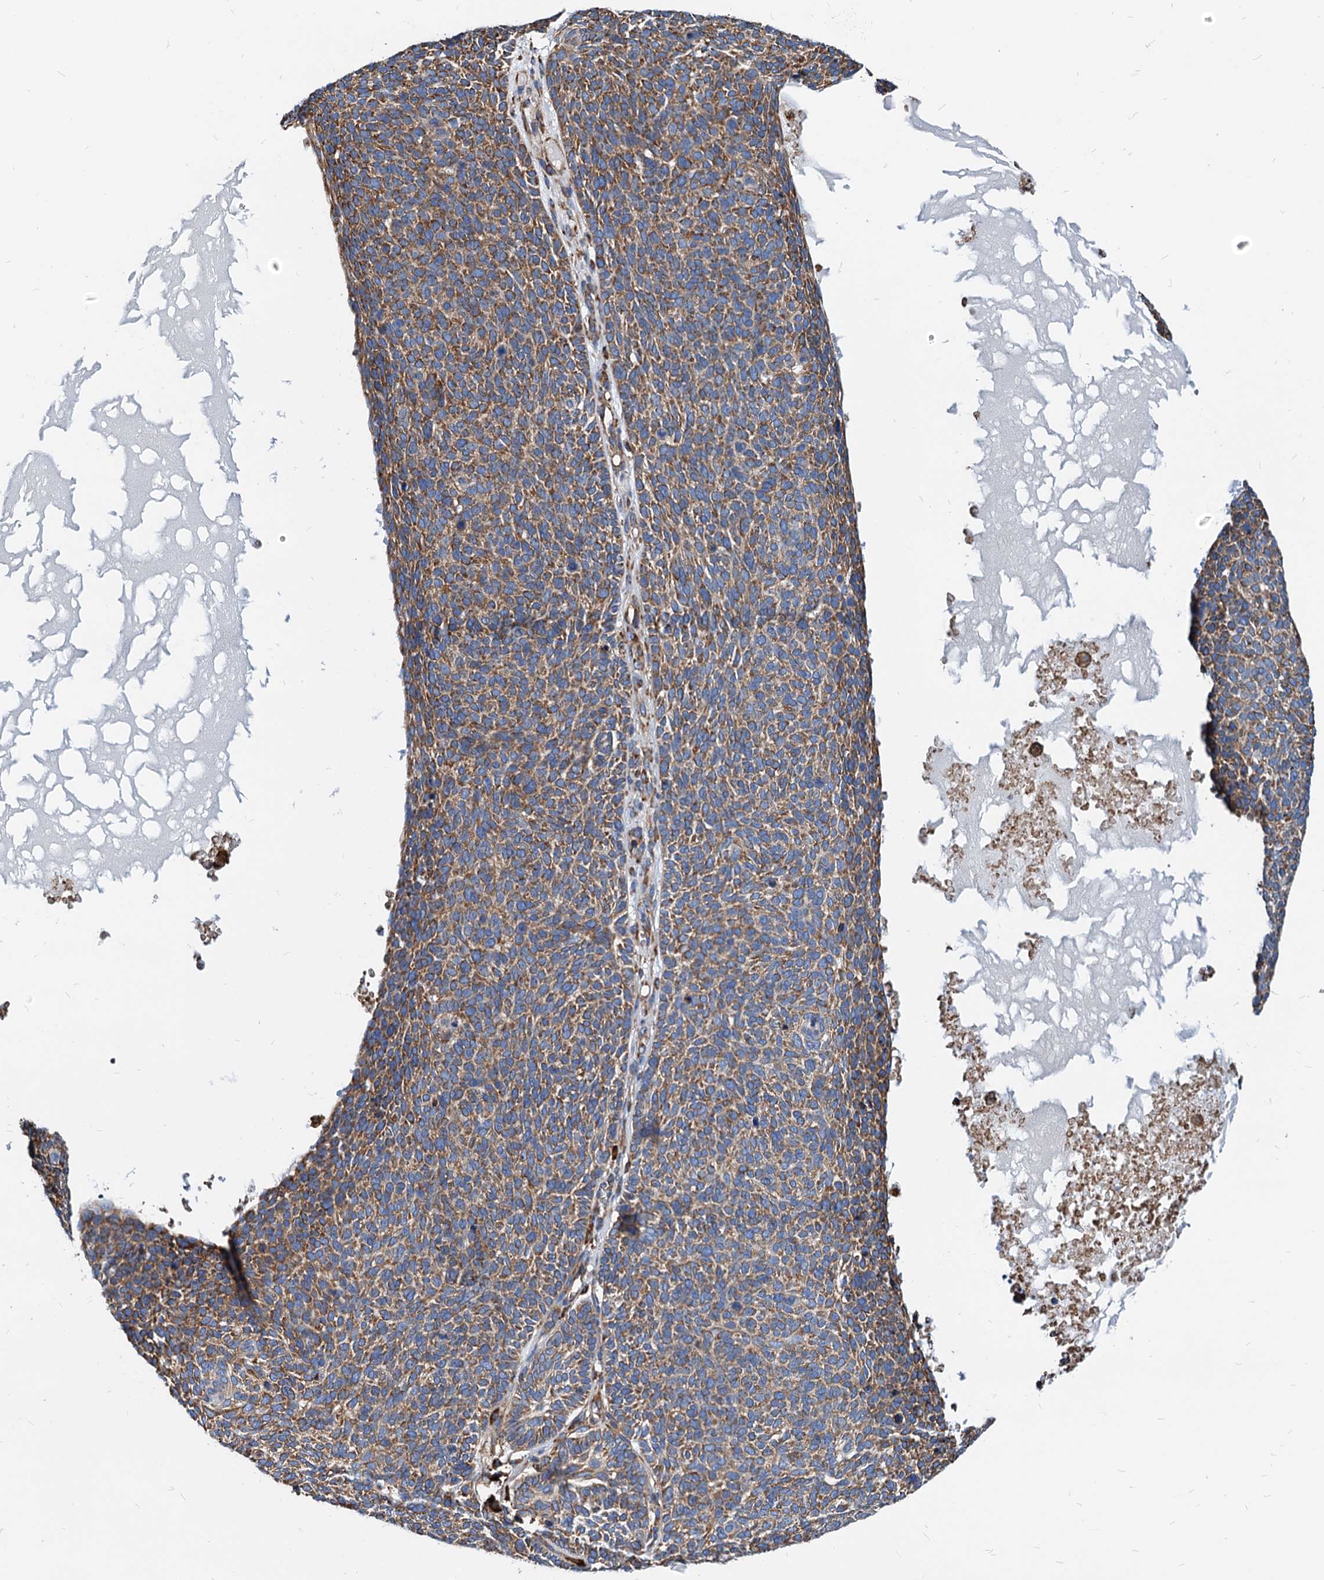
{"staining": {"intensity": "moderate", "quantity": ">75%", "location": "cytoplasmic/membranous"}, "tissue": "skin cancer", "cell_type": "Tumor cells", "image_type": "cancer", "snomed": [{"axis": "morphology", "description": "Squamous cell carcinoma, NOS"}, {"axis": "topography", "description": "Skin"}], "caption": "A micrograph showing moderate cytoplasmic/membranous staining in approximately >75% of tumor cells in skin cancer (squamous cell carcinoma), as visualized by brown immunohistochemical staining.", "gene": "HSPA5", "patient": {"sex": "female", "age": 90}}